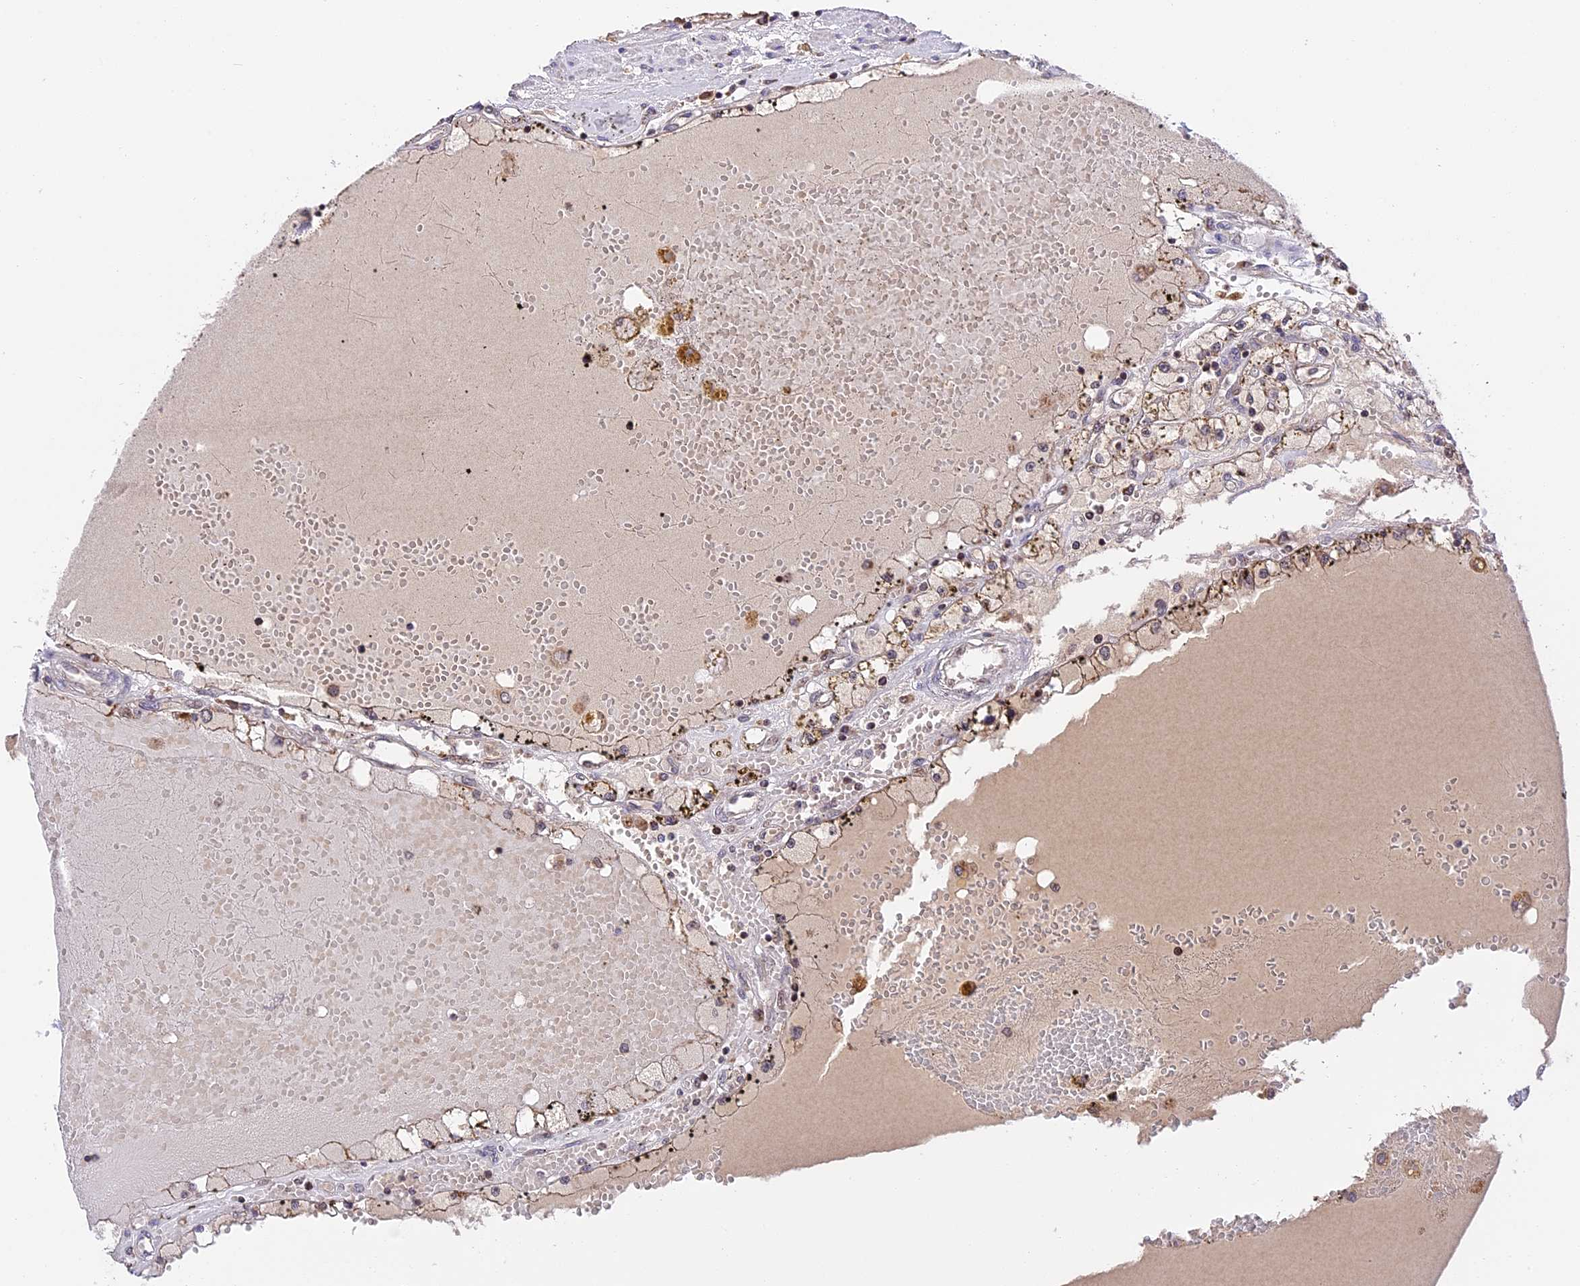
{"staining": {"intensity": "weak", "quantity": "25%-75%", "location": "cytoplasmic/membranous"}, "tissue": "renal cancer", "cell_type": "Tumor cells", "image_type": "cancer", "snomed": [{"axis": "morphology", "description": "Adenocarcinoma, NOS"}, {"axis": "topography", "description": "Kidney"}], "caption": "IHC staining of renal adenocarcinoma, which exhibits low levels of weak cytoplasmic/membranous staining in about 25%-75% of tumor cells indicating weak cytoplasmic/membranous protein positivity. The staining was performed using DAB (3,3'-diaminobenzidine) (brown) for protein detection and nuclei were counterstained in hematoxylin (blue).", "gene": "RERGL", "patient": {"sex": "male", "age": 56}}